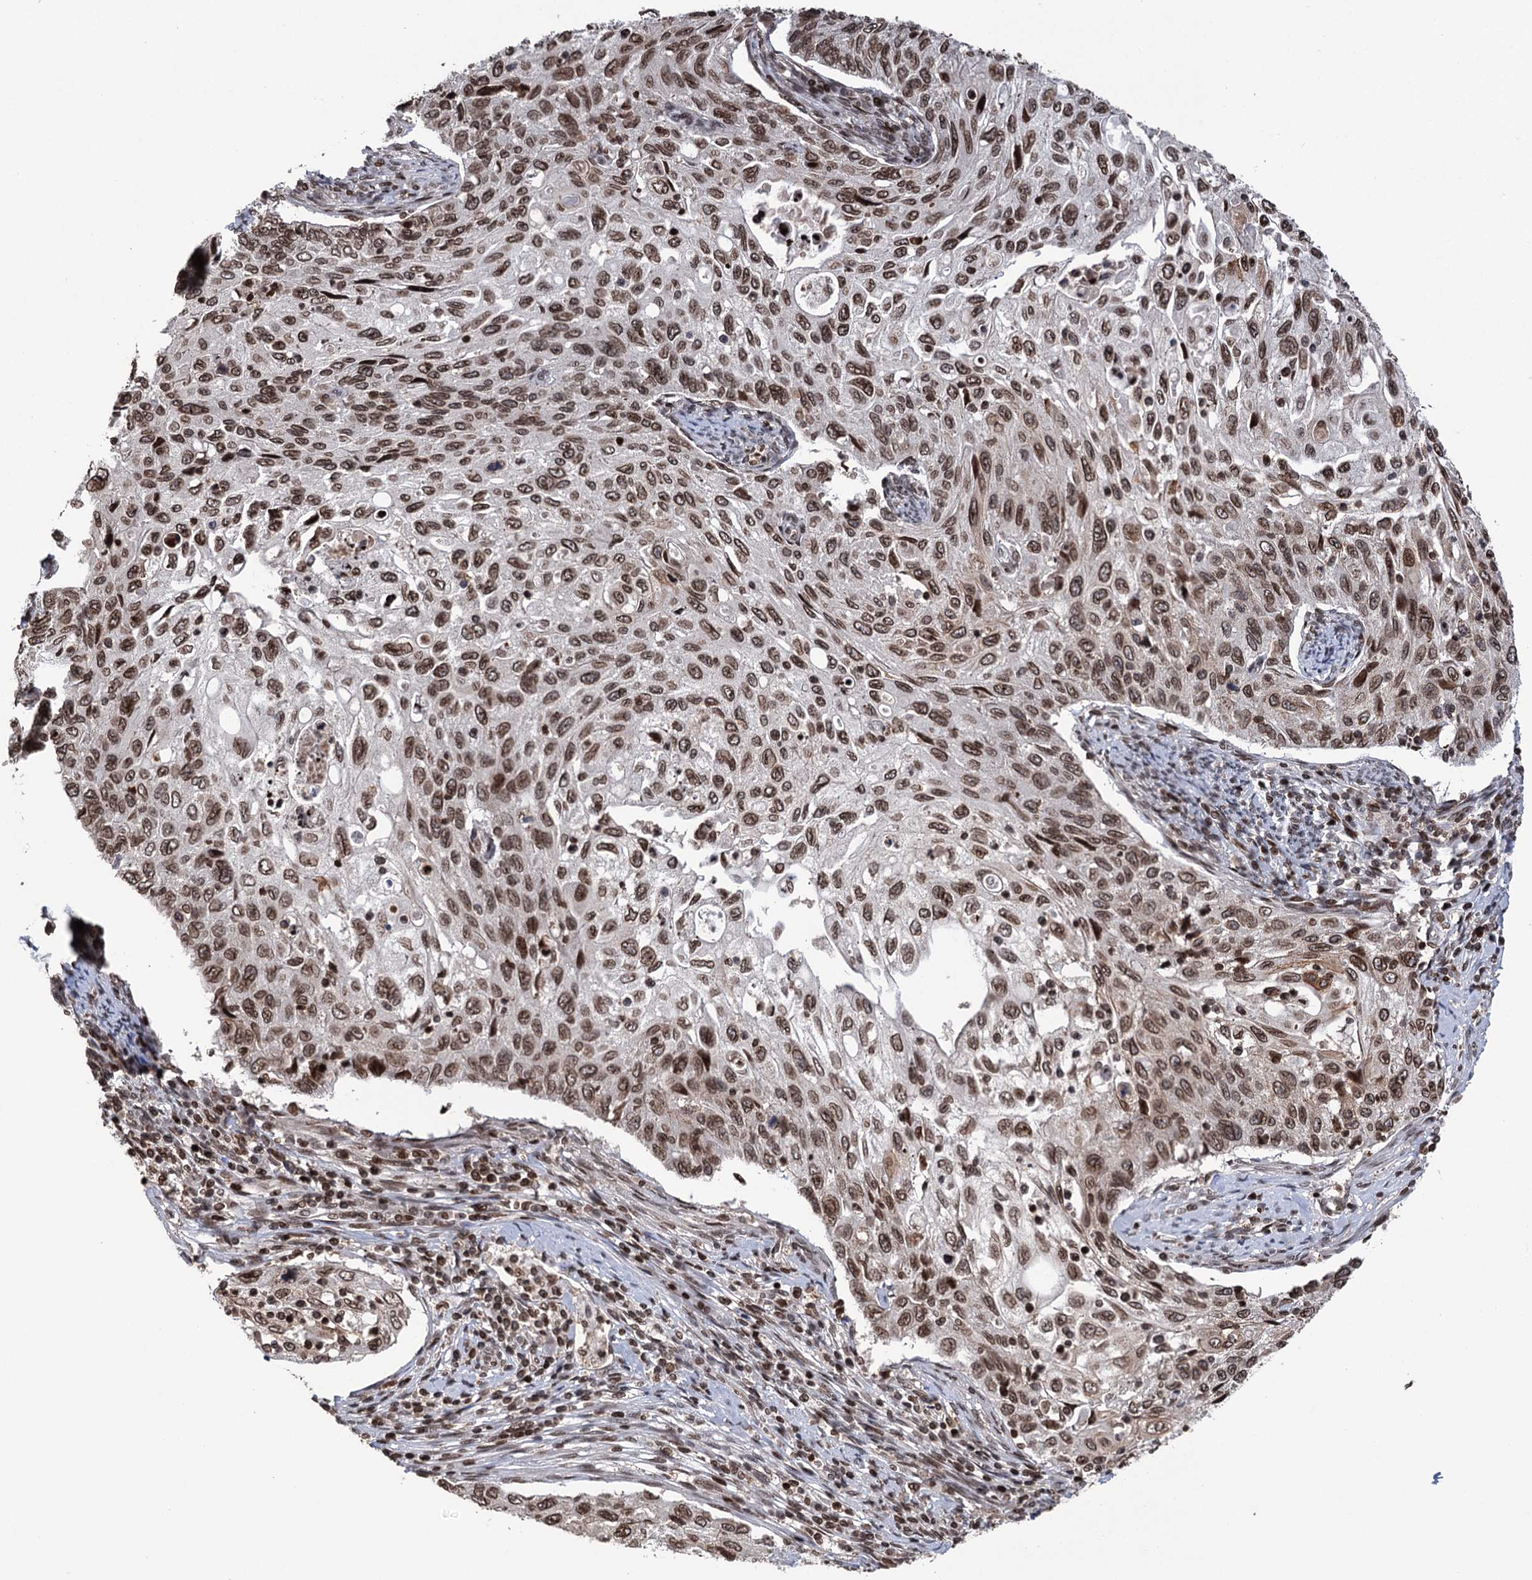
{"staining": {"intensity": "moderate", "quantity": ">75%", "location": "nuclear"}, "tissue": "cervical cancer", "cell_type": "Tumor cells", "image_type": "cancer", "snomed": [{"axis": "morphology", "description": "Squamous cell carcinoma, NOS"}, {"axis": "topography", "description": "Cervix"}], "caption": "Cervical squamous cell carcinoma stained with a protein marker reveals moderate staining in tumor cells.", "gene": "CCDC77", "patient": {"sex": "female", "age": 70}}